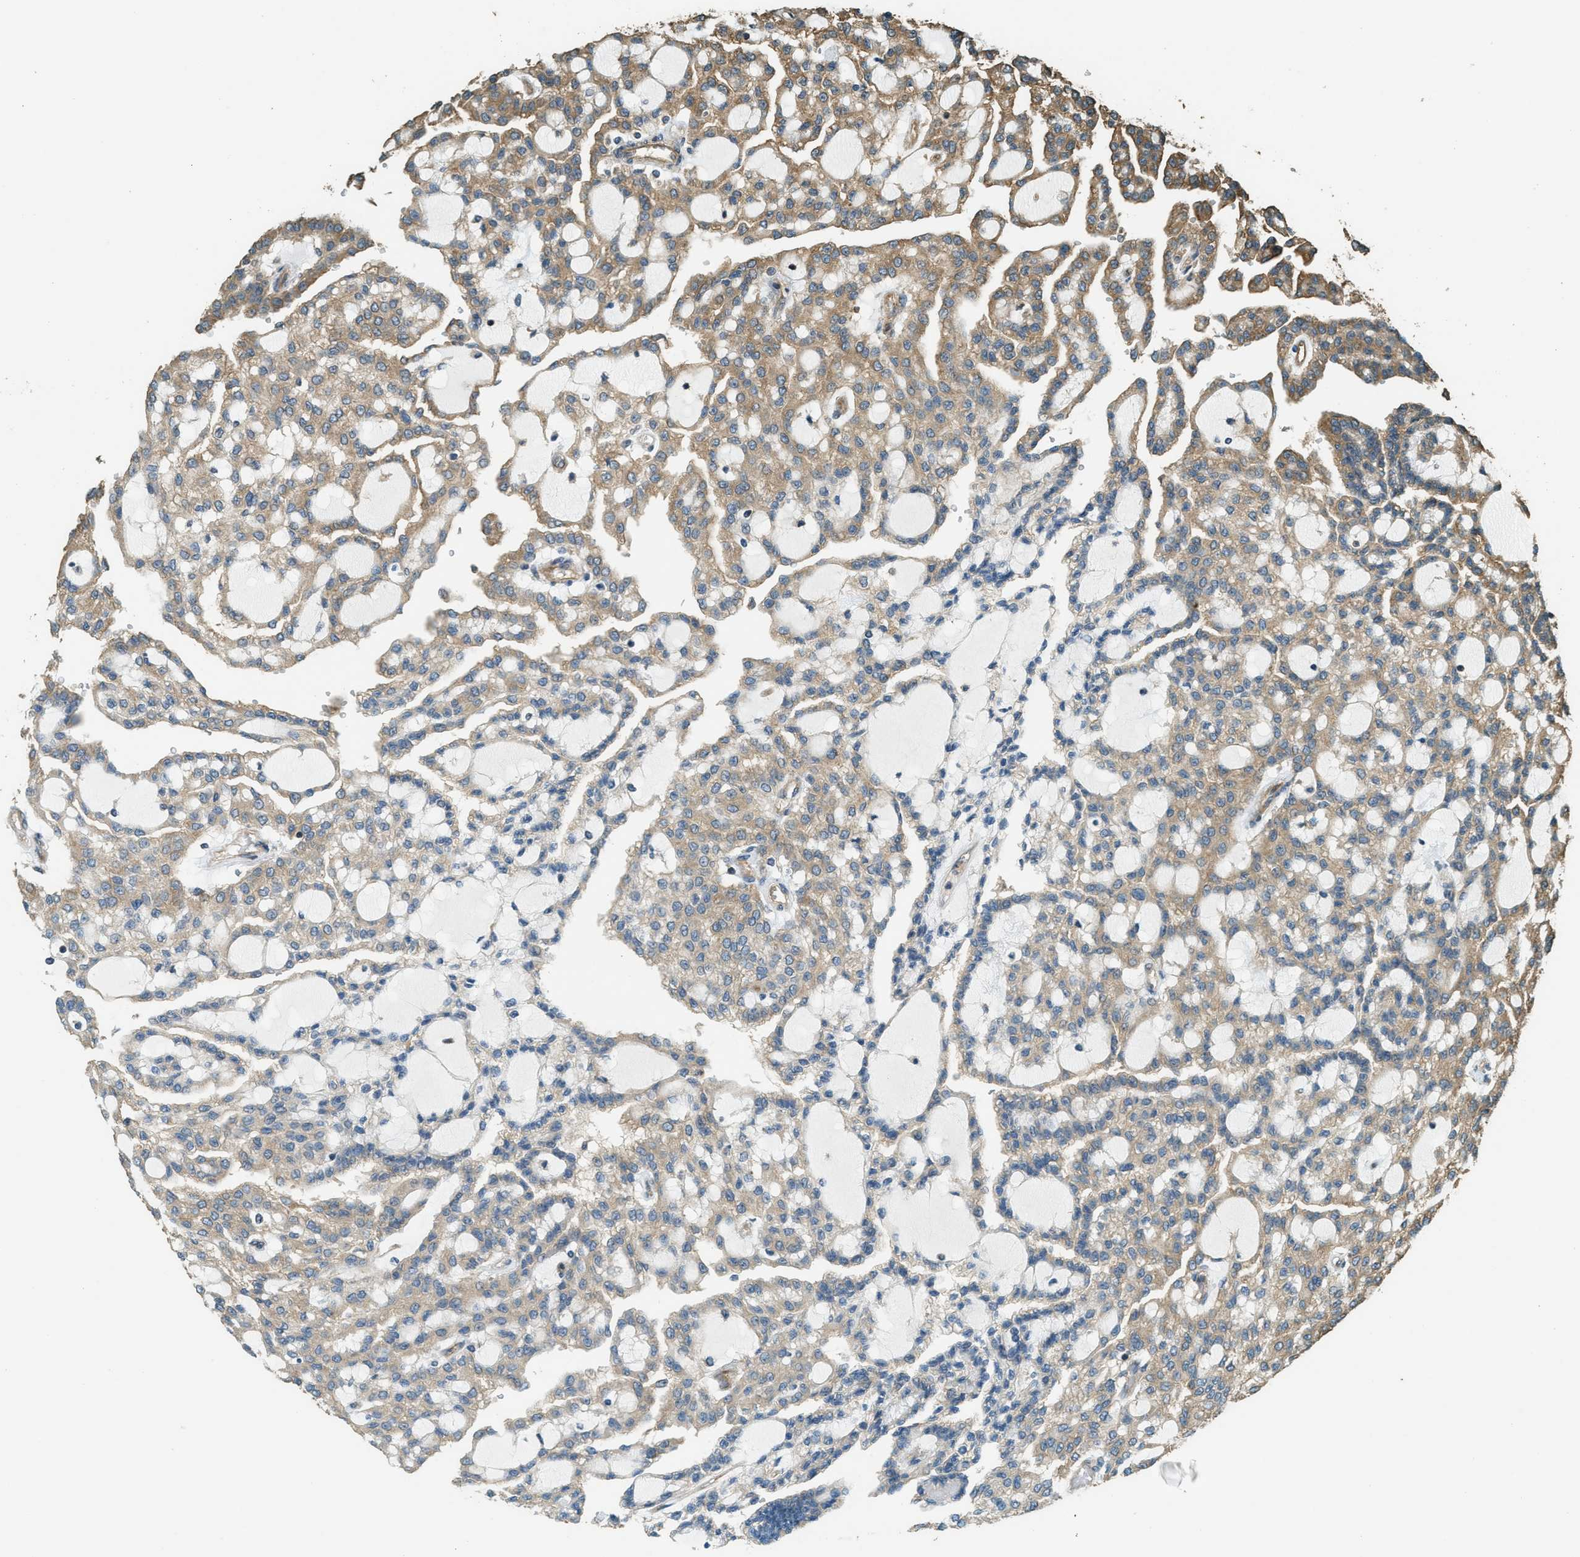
{"staining": {"intensity": "weak", "quantity": ">75%", "location": "cytoplasmic/membranous"}, "tissue": "renal cancer", "cell_type": "Tumor cells", "image_type": "cancer", "snomed": [{"axis": "morphology", "description": "Adenocarcinoma, NOS"}, {"axis": "topography", "description": "Kidney"}], "caption": "Renal cancer stained with a protein marker exhibits weak staining in tumor cells.", "gene": "MARS1", "patient": {"sex": "male", "age": 63}}